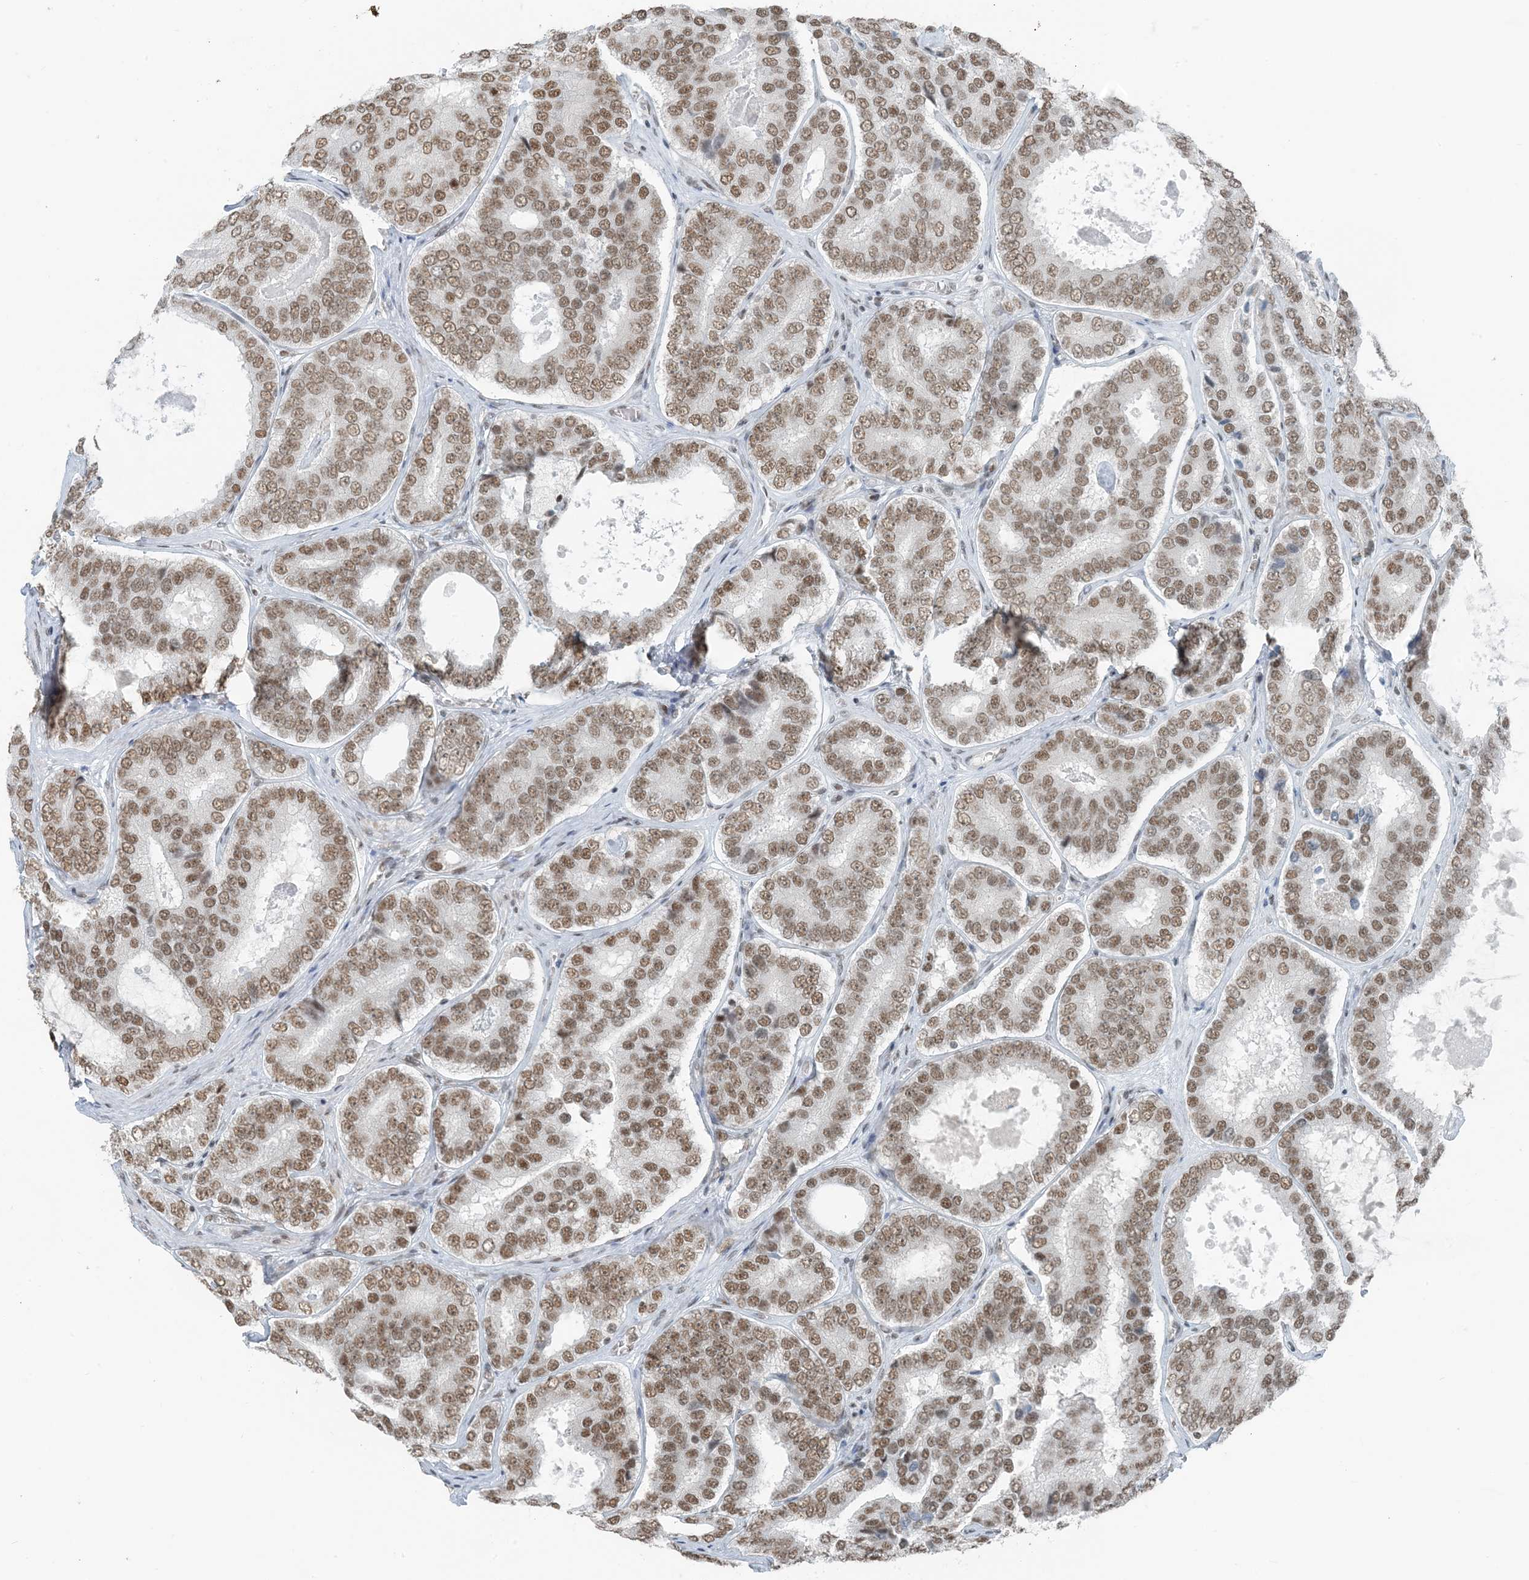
{"staining": {"intensity": "moderate", "quantity": ">75%", "location": "nuclear"}, "tissue": "prostate cancer", "cell_type": "Tumor cells", "image_type": "cancer", "snomed": [{"axis": "morphology", "description": "Adenocarcinoma, High grade"}, {"axis": "topography", "description": "Prostate"}], "caption": "IHC micrograph of neoplastic tissue: prostate cancer (high-grade adenocarcinoma) stained using IHC demonstrates medium levels of moderate protein expression localized specifically in the nuclear of tumor cells, appearing as a nuclear brown color.", "gene": "ZNF500", "patient": {"sex": "male", "age": 56}}